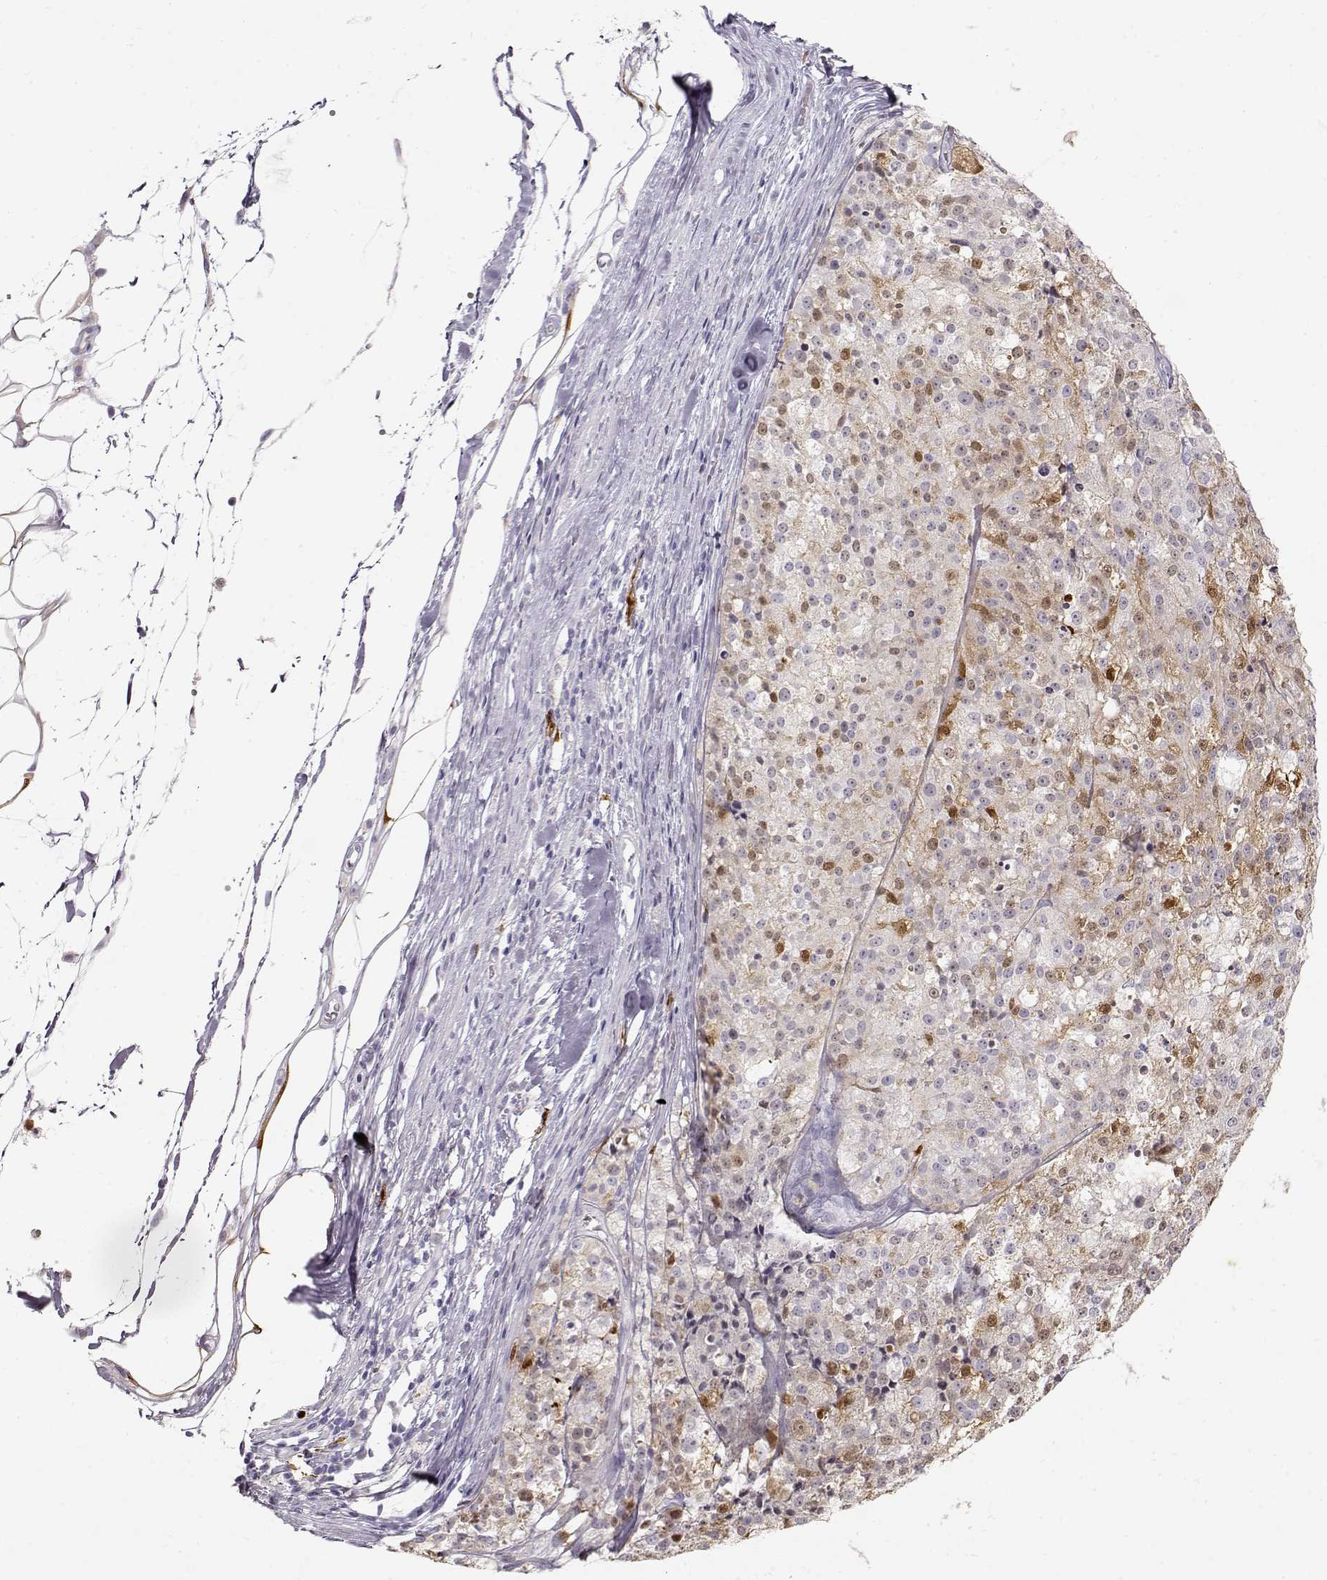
{"staining": {"intensity": "weak", "quantity": ">75%", "location": "cytoplasmic/membranous"}, "tissue": "melanoma", "cell_type": "Tumor cells", "image_type": "cancer", "snomed": [{"axis": "morphology", "description": "Malignant melanoma, Metastatic site"}, {"axis": "topography", "description": "Lymph node"}], "caption": "A histopathology image showing weak cytoplasmic/membranous staining in approximately >75% of tumor cells in melanoma, as visualized by brown immunohistochemical staining.", "gene": "S100B", "patient": {"sex": "female", "age": 64}}